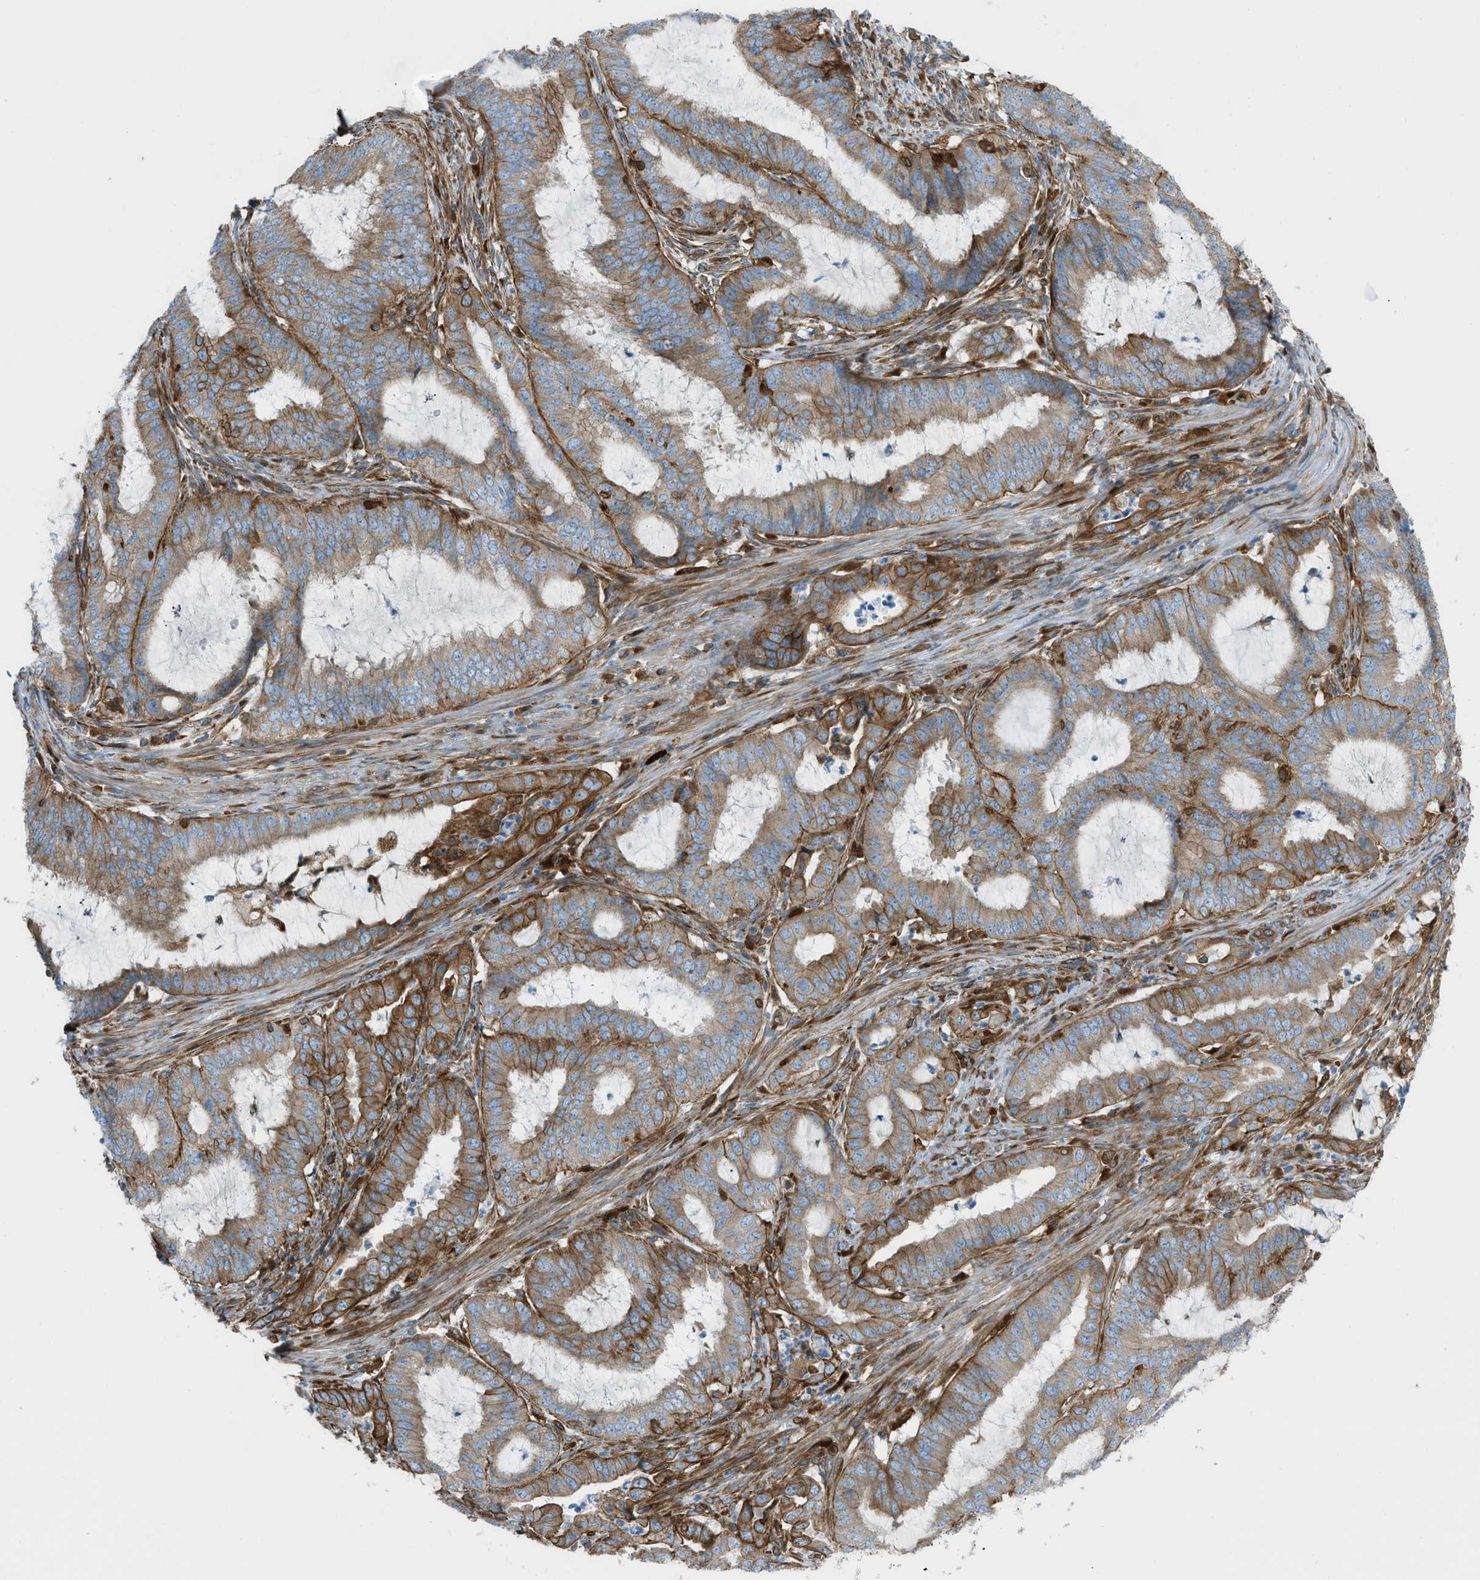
{"staining": {"intensity": "moderate", "quantity": ">75%", "location": "cytoplasmic/membranous"}, "tissue": "endometrial cancer", "cell_type": "Tumor cells", "image_type": "cancer", "snomed": [{"axis": "morphology", "description": "Adenocarcinoma, NOS"}, {"axis": "topography", "description": "Endometrium"}], "caption": "Endometrial cancer stained with a protein marker displays moderate staining in tumor cells.", "gene": "DMAC1", "patient": {"sex": "female", "age": 70}}